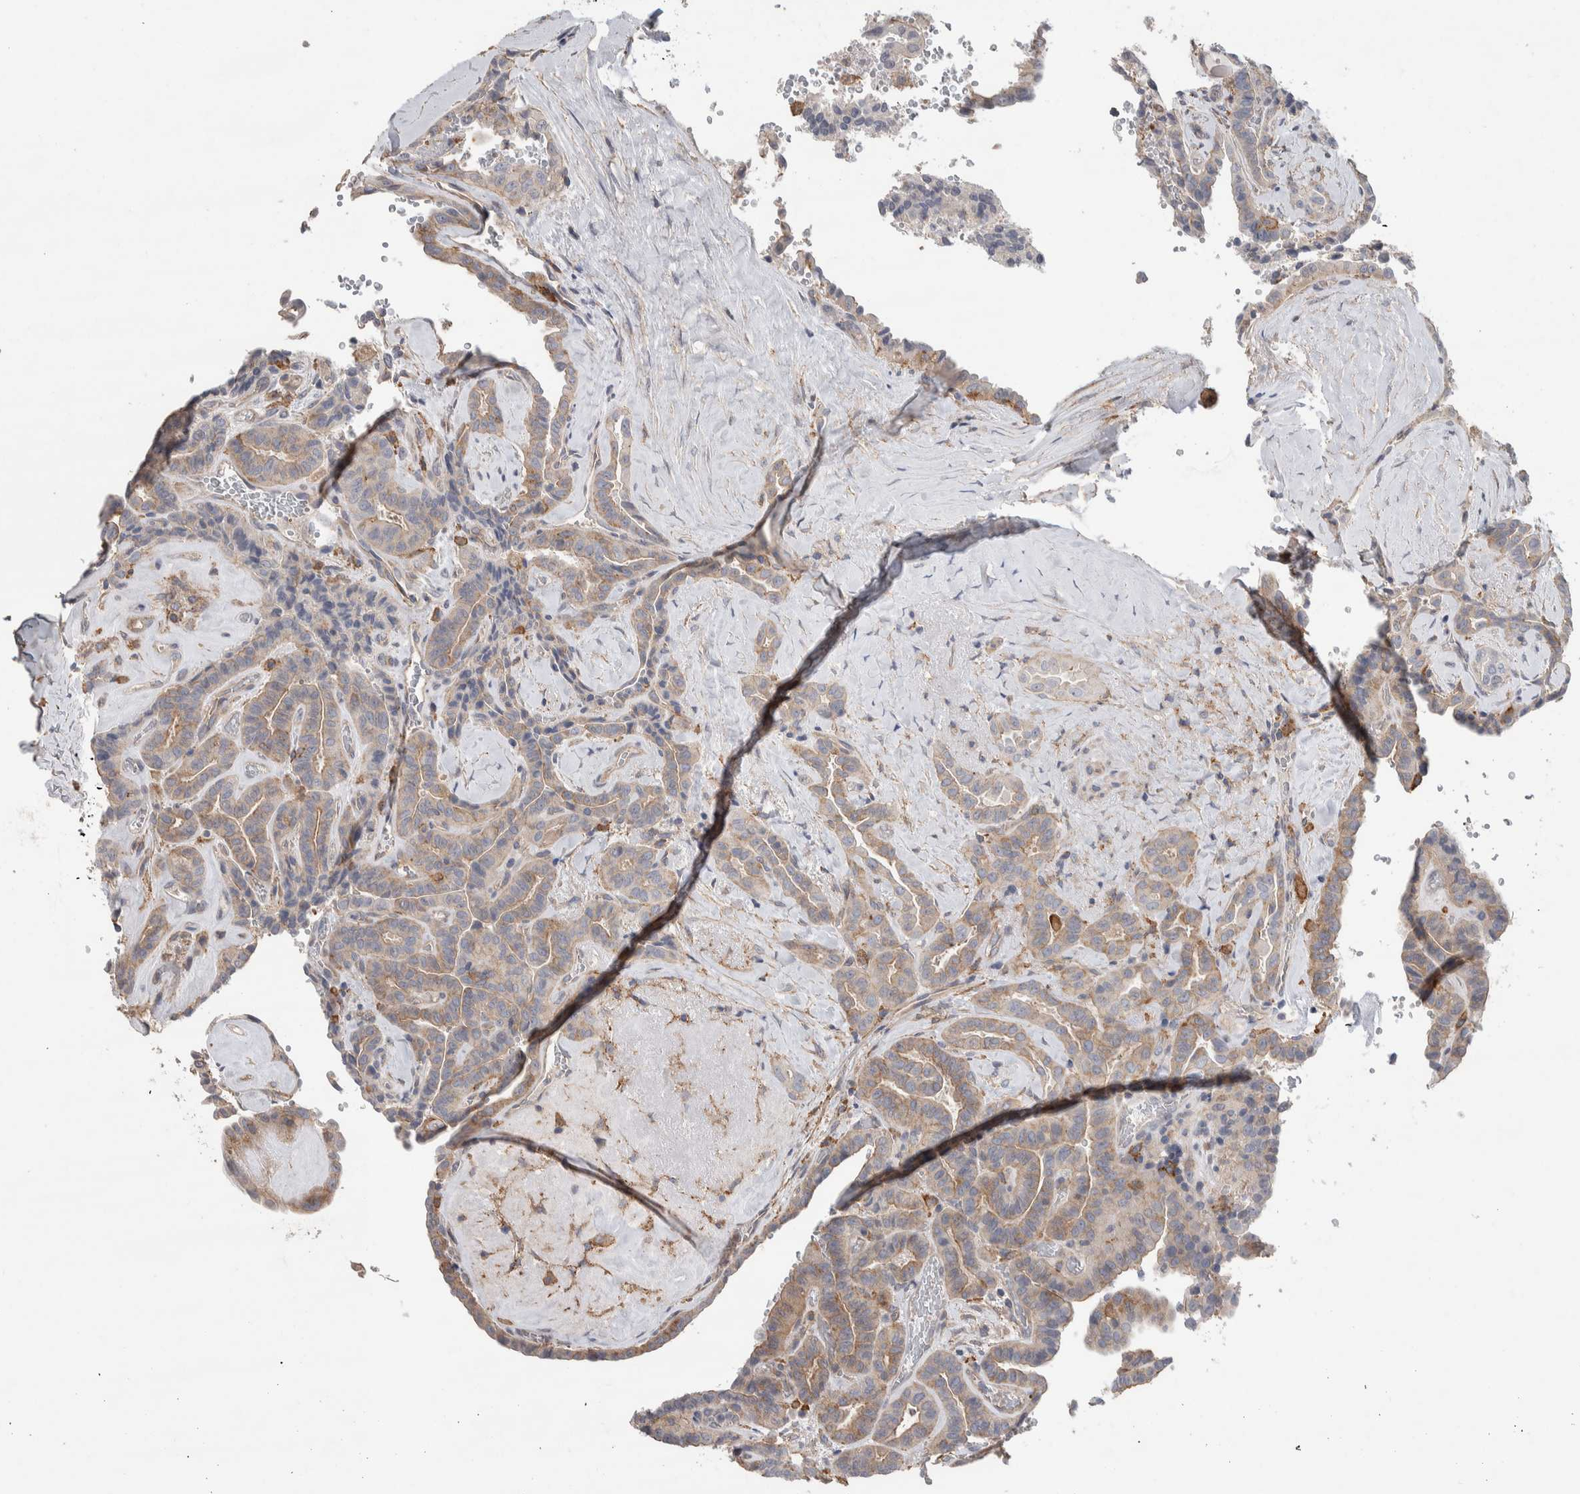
{"staining": {"intensity": "weak", "quantity": ">75%", "location": "cytoplasmic/membranous"}, "tissue": "thyroid cancer", "cell_type": "Tumor cells", "image_type": "cancer", "snomed": [{"axis": "morphology", "description": "Papillary adenocarcinoma, NOS"}, {"axis": "topography", "description": "Thyroid gland"}], "caption": "Immunohistochemical staining of human papillary adenocarcinoma (thyroid) reveals low levels of weak cytoplasmic/membranous protein expression in about >75% of tumor cells.", "gene": "GCNA", "patient": {"sex": "male", "age": 77}}